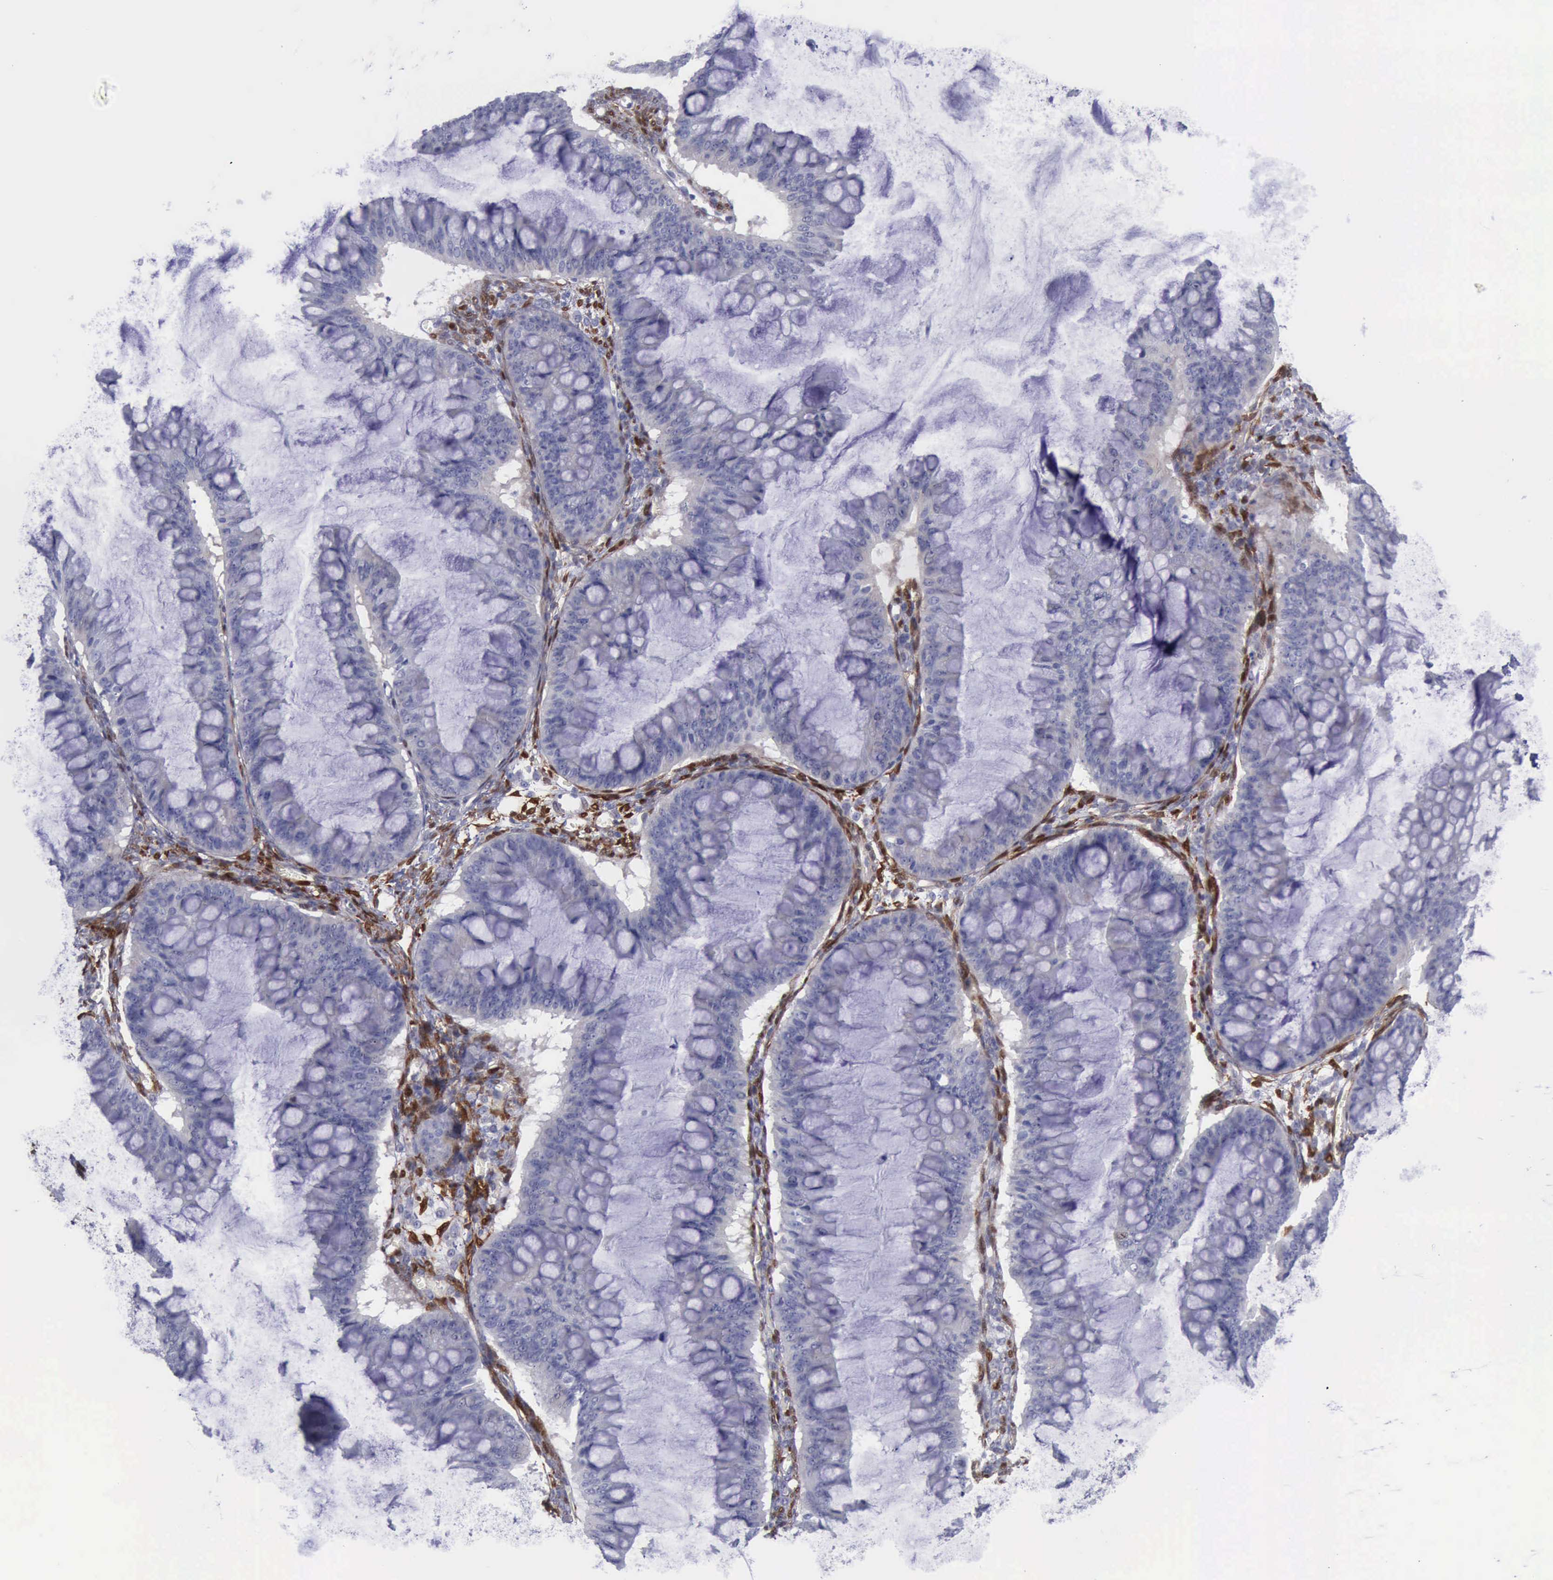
{"staining": {"intensity": "negative", "quantity": "none", "location": "none"}, "tissue": "ovarian cancer", "cell_type": "Tumor cells", "image_type": "cancer", "snomed": [{"axis": "morphology", "description": "Cystadenocarcinoma, mucinous, NOS"}, {"axis": "topography", "description": "Ovary"}], "caption": "IHC photomicrograph of mucinous cystadenocarcinoma (ovarian) stained for a protein (brown), which reveals no positivity in tumor cells.", "gene": "FHL1", "patient": {"sex": "female", "age": 73}}